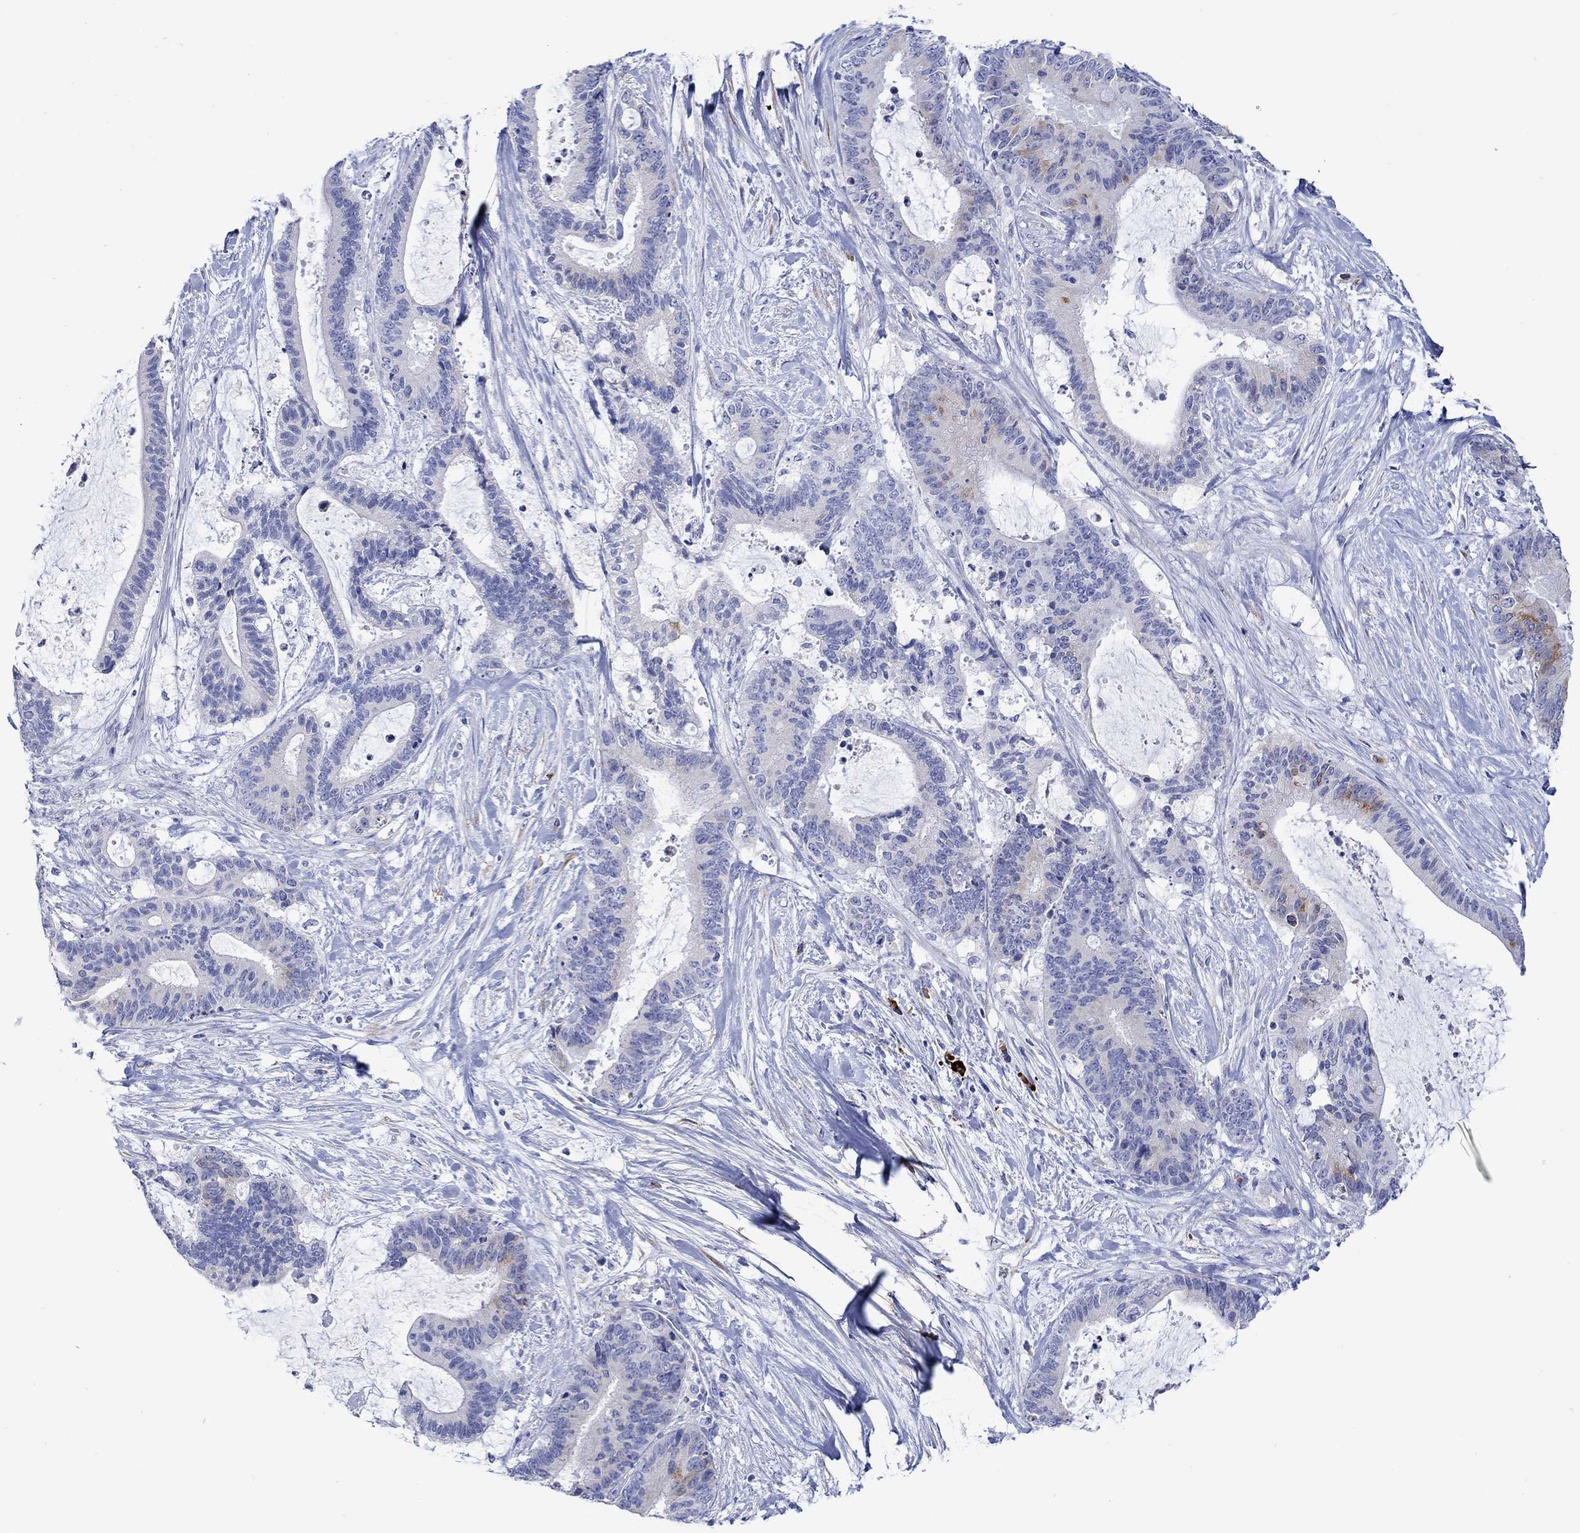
{"staining": {"intensity": "moderate", "quantity": "<25%", "location": "cytoplasmic/membranous"}, "tissue": "liver cancer", "cell_type": "Tumor cells", "image_type": "cancer", "snomed": [{"axis": "morphology", "description": "Cholangiocarcinoma"}, {"axis": "topography", "description": "Liver"}], "caption": "Liver cancer was stained to show a protein in brown. There is low levels of moderate cytoplasmic/membranous staining in approximately <25% of tumor cells. Immunohistochemistry stains the protein in brown and the nuclei are stained blue.", "gene": "P2RY6", "patient": {"sex": "female", "age": 73}}